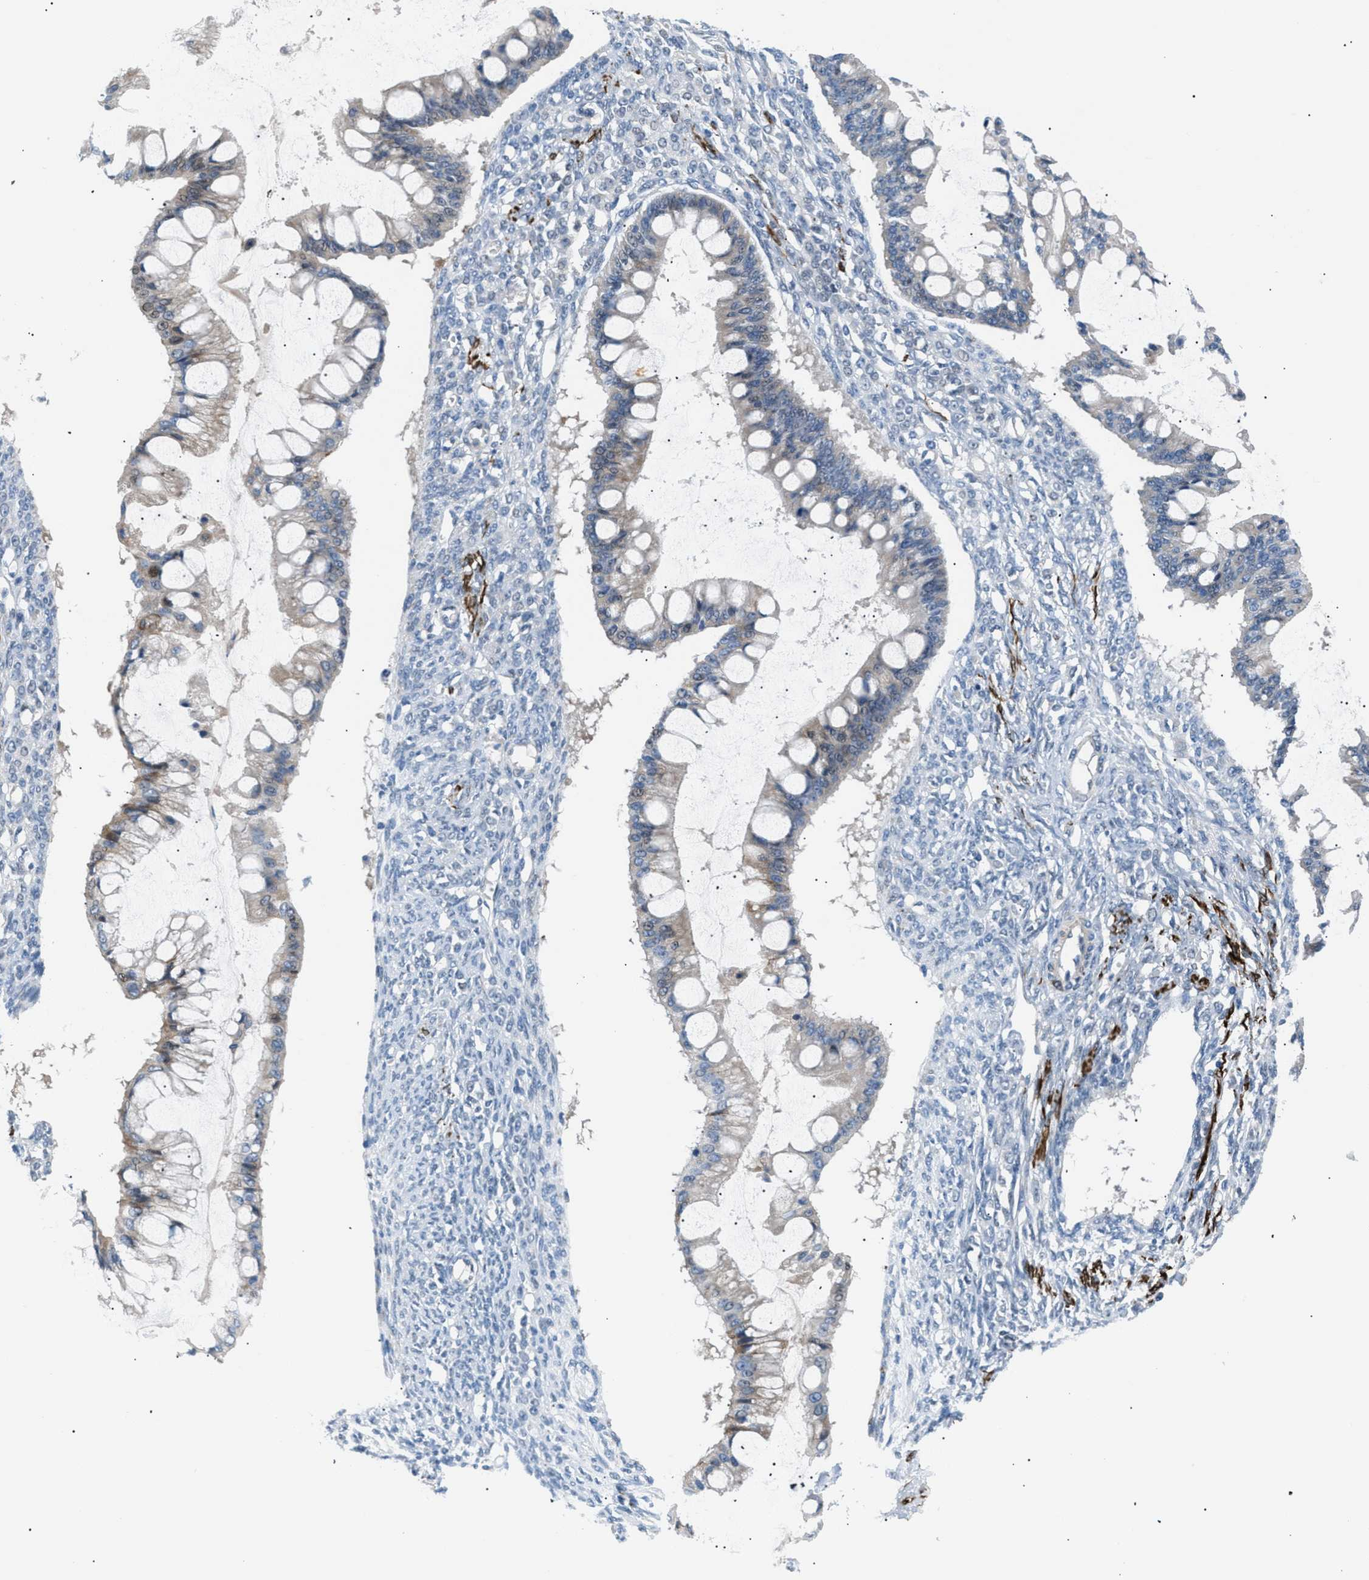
{"staining": {"intensity": "weak", "quantity": "<25%", "location": "cytoplasmic/membranous"}, "tissue": "ovarian cancer", "cell_type": "Tumor cells", "image_type": "cancer", "snomed": [{"axis": "morphology", "description": "Cystadenocarcinoma, mucinous, NOS"}, {"axis": "topography", "description": "Ovary"}], "caption": "DAB (3,3'-diaminobenzidine) immunohistochemical staining of human ovarian mucinous cystadenocarcinoma displays no significant staining in tumor cells. The staining was performed using DAB to visualize the protein expression in brown, while the nuclei were stained in blue with hematoxylin (Magnification: 20x).", "gene": "ICA1", "patient": {"sex": "female", "age": 73}}